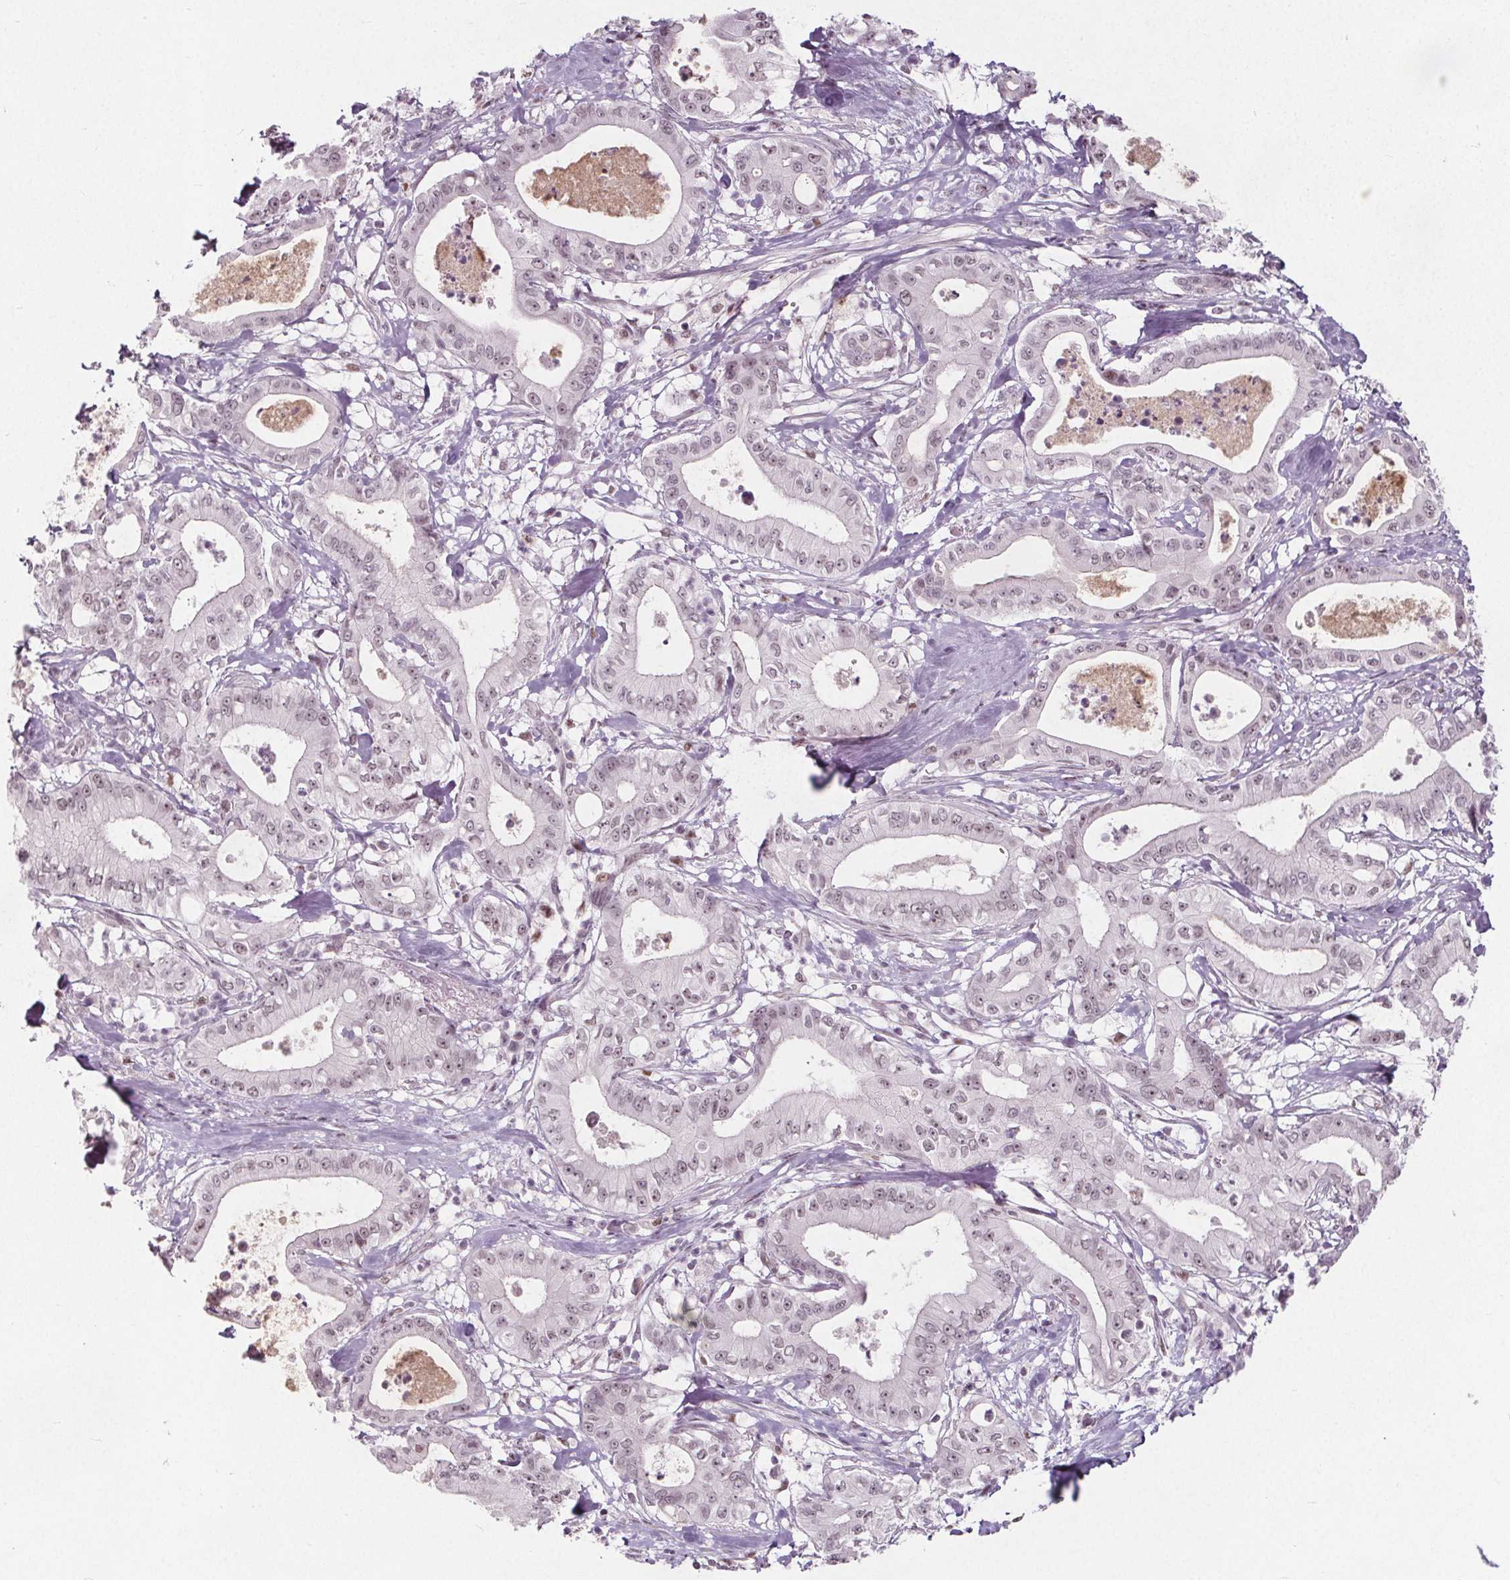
{"staining": {"intensity": "weak", "quantity": "25%-75%", "location": "nuclear"}, "tissue": "pancreatic cancer", "cell_type": "Tumor cells", "image_type": "cancer", "snomed": [{"axis": "morphology", "description": "Adenocarcinoma, NOS"}, {"axis": "topography", "description": "Pancreas"}], "caption": "Pancreatic cancer (adenocarcinoma) tissue displays weak nuclear expression in approximately 25%-75% of tumor cells, visualized by immunohistochemistry. The staining is performed using DAB (3,3'-diaminobenzidine) brown chromogen to label protein expression. The nuclei are counter-stained blue using hematoxylin.", "gene": "TAF6L", "patient": {"sex": "male", "age": 71}}